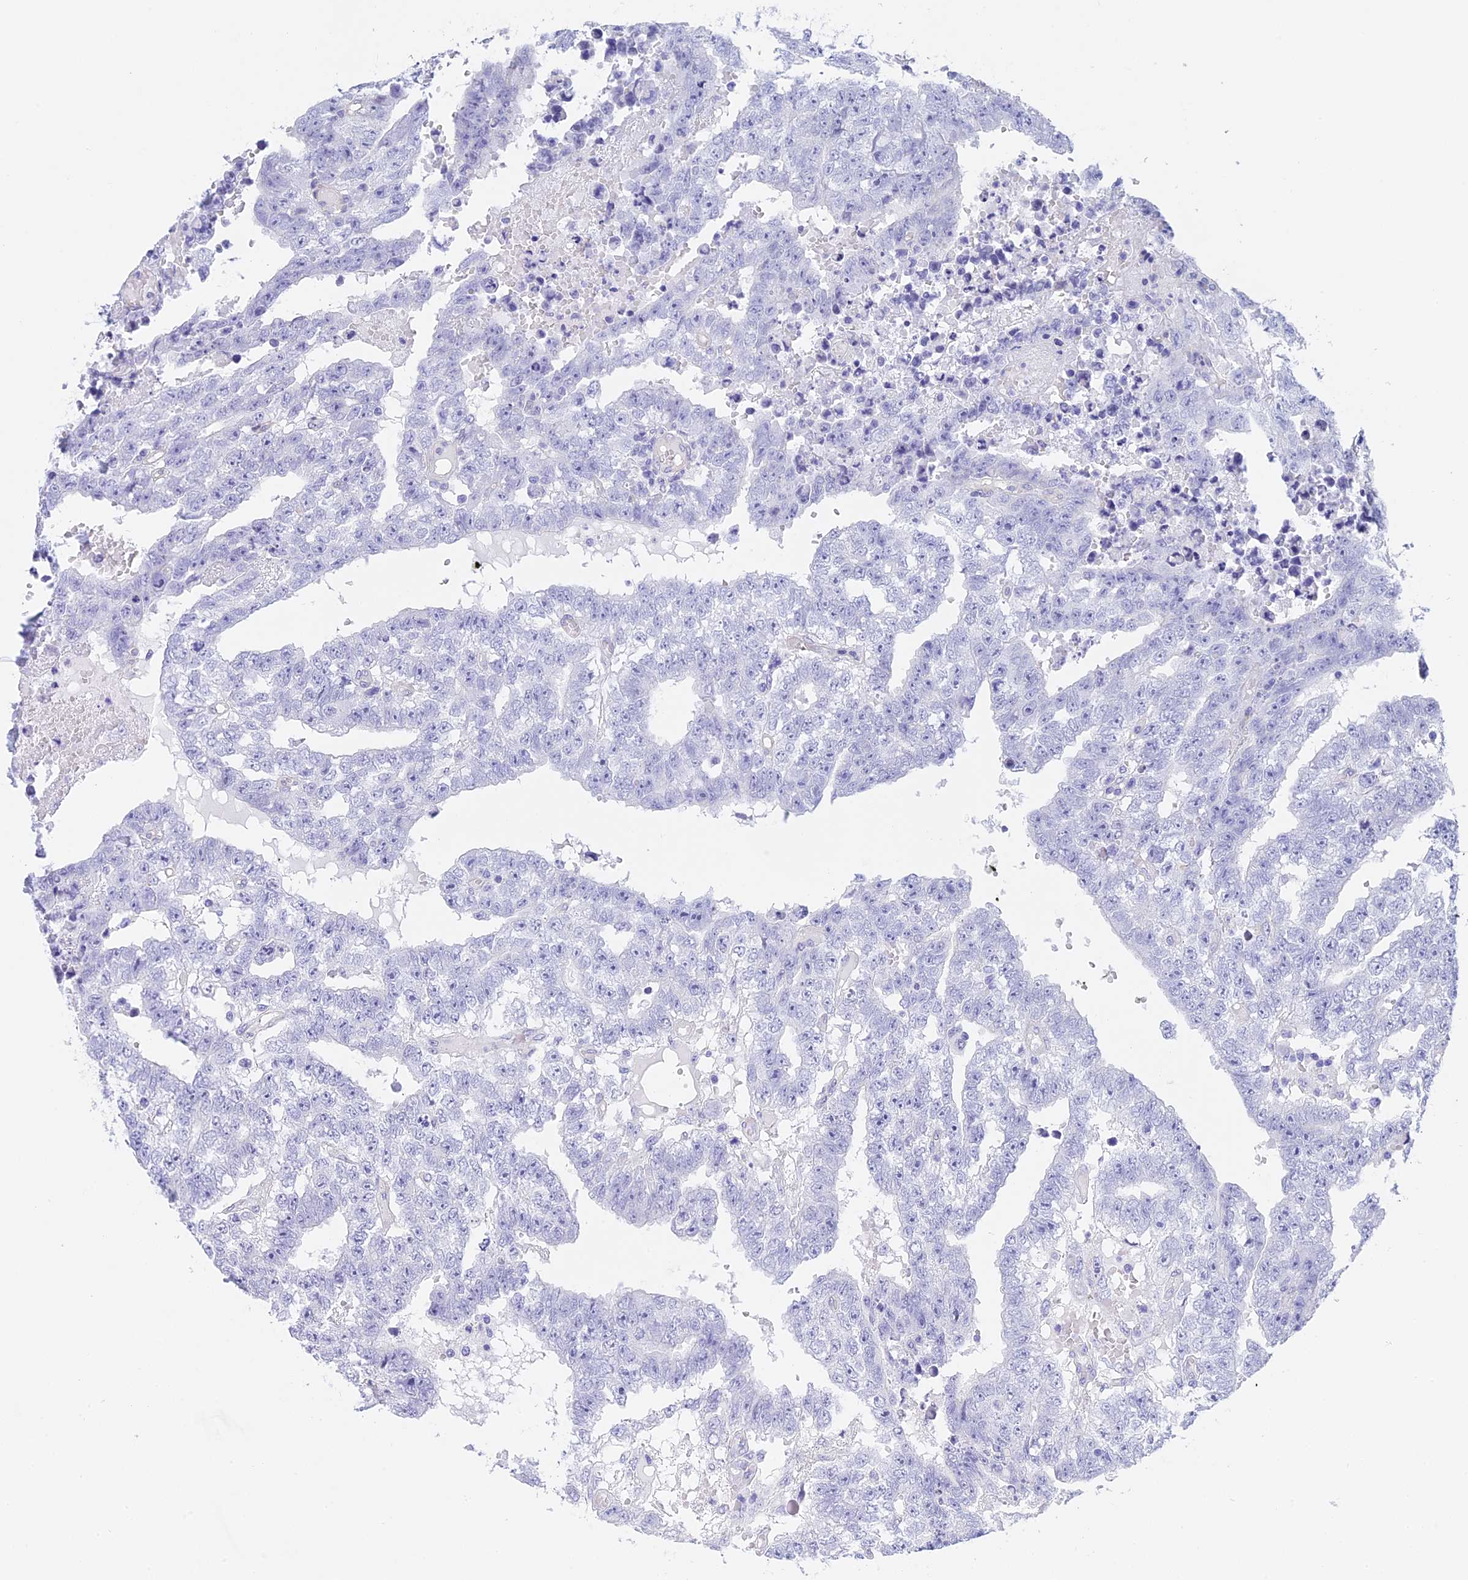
{"staining": {"intensity": "negative", "quantity": "none", "location": "none"}, "tissue": "testis cancer", "cell_type": "Tumor cells", "image_type": "cancer", "snomed": [{"axis": "morphology", "description": "Carcinoma, Embryonal, NOS"}, {"axis": "topography", "description": "Testis"}], "caption": "A high-resolution image shows IHC staining of testis embryonal carcinoma, which shows no significant positivity in tumor cells.", "gene": "TACSTD2", "patient": {"sex": "male", "age": 25}}